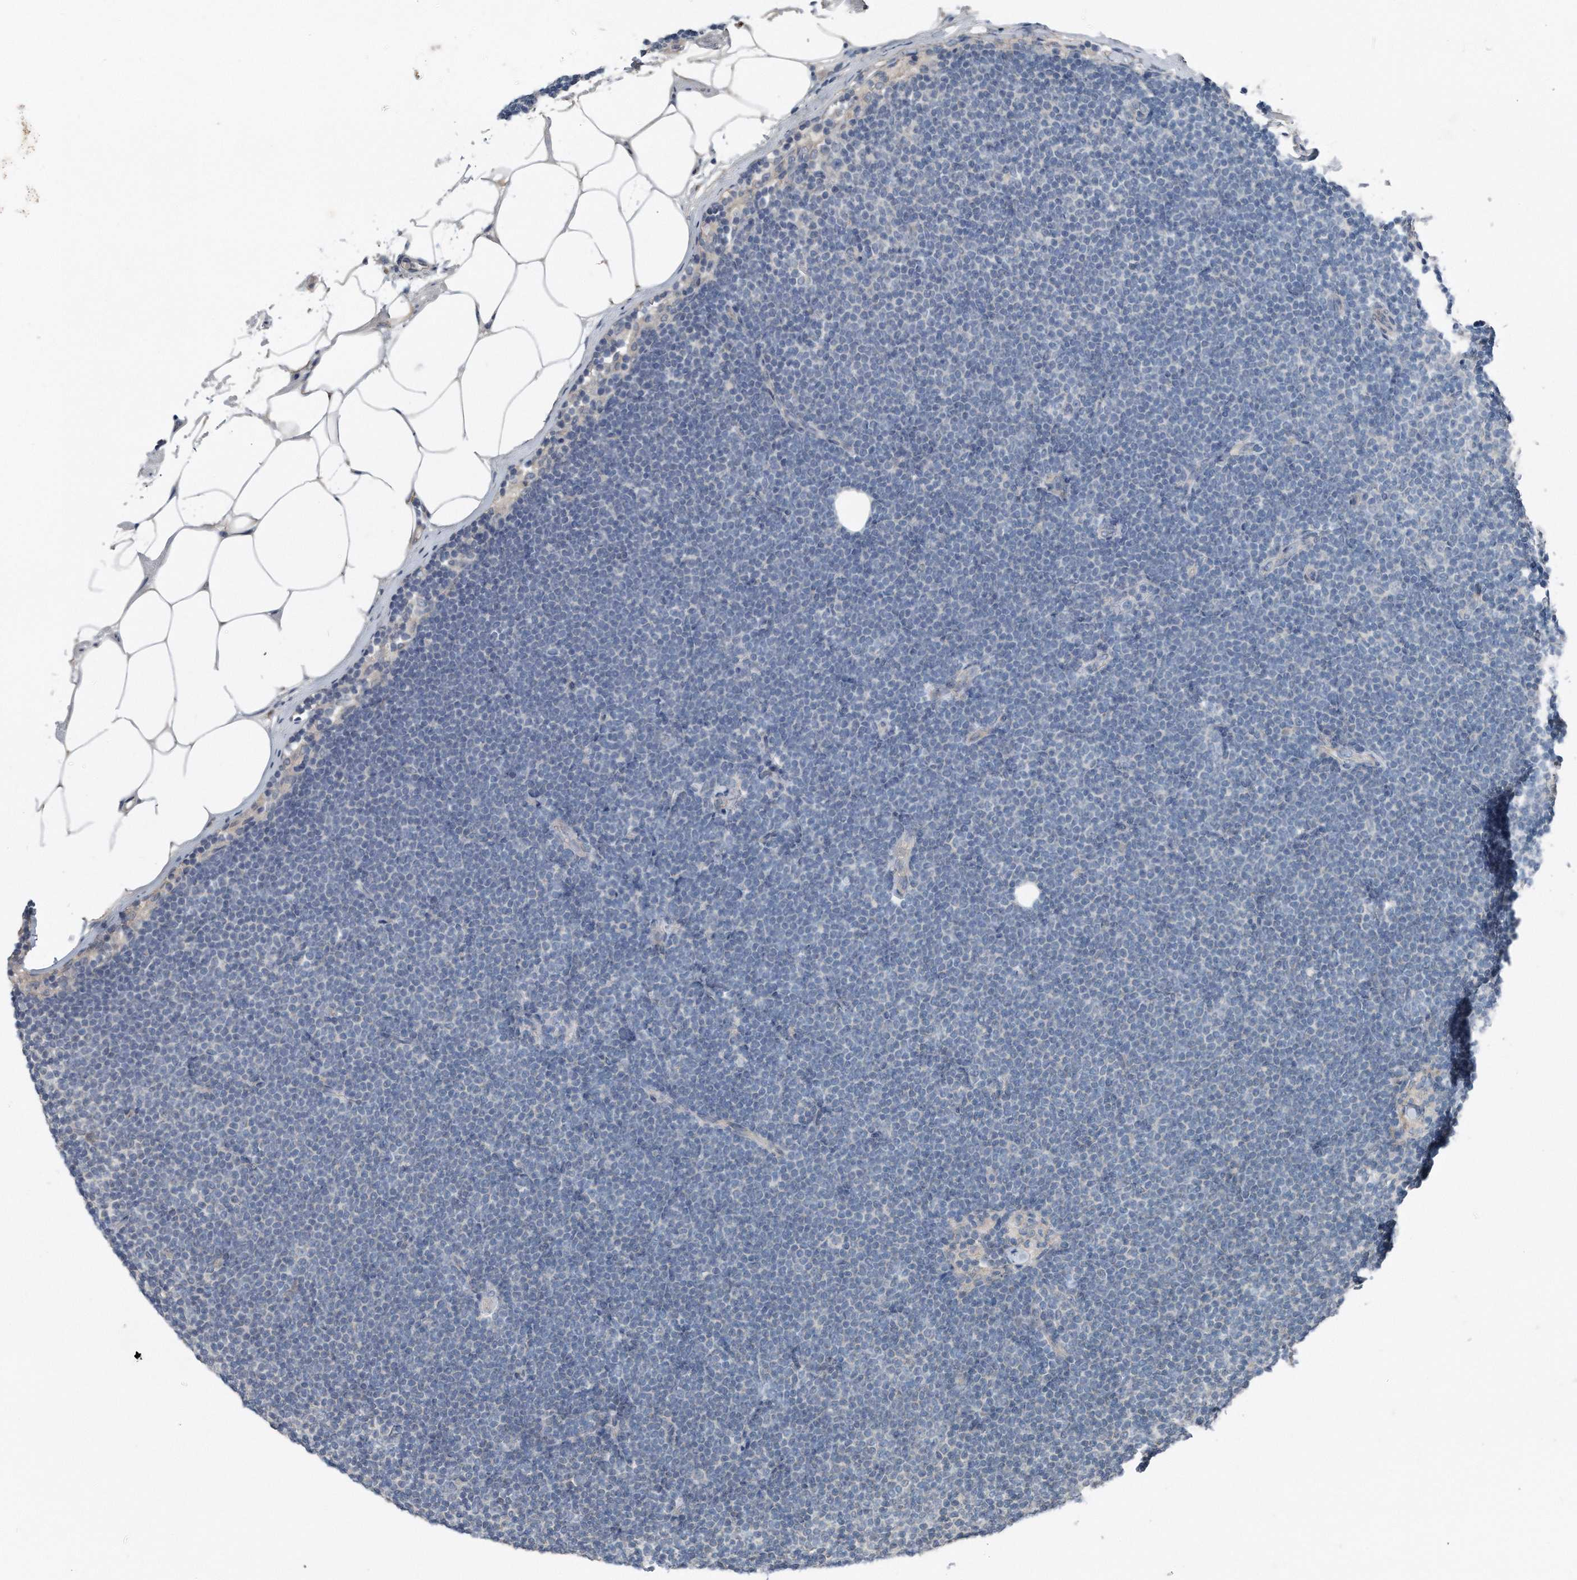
{"staining": {"intensity": "negative", "quantity": "none", "location": "none"}, "tissue": "lymphoma", "cell_type": "Tumor cells", "image_type": "cancer", "snomed": [{"axis": "morphology", "description": "Malignant lymphoma, non-Hodgkin's type, Low grade"}, {"axis": "topography", "description": "Lymph node"}], "caption": "Histopathology image shows no protein expression in tumor cells of malignant lymphoma, non-Hodgkin's type (low-grade) tissue. Brightfield microscopy of IHC stained with DAB (3,3'-diaminobenzidine) (brown) and hematoxylin (blue), captured at high magnification.", "gene": "YRDC", "patient": {"sex": "female", "age": 53}}